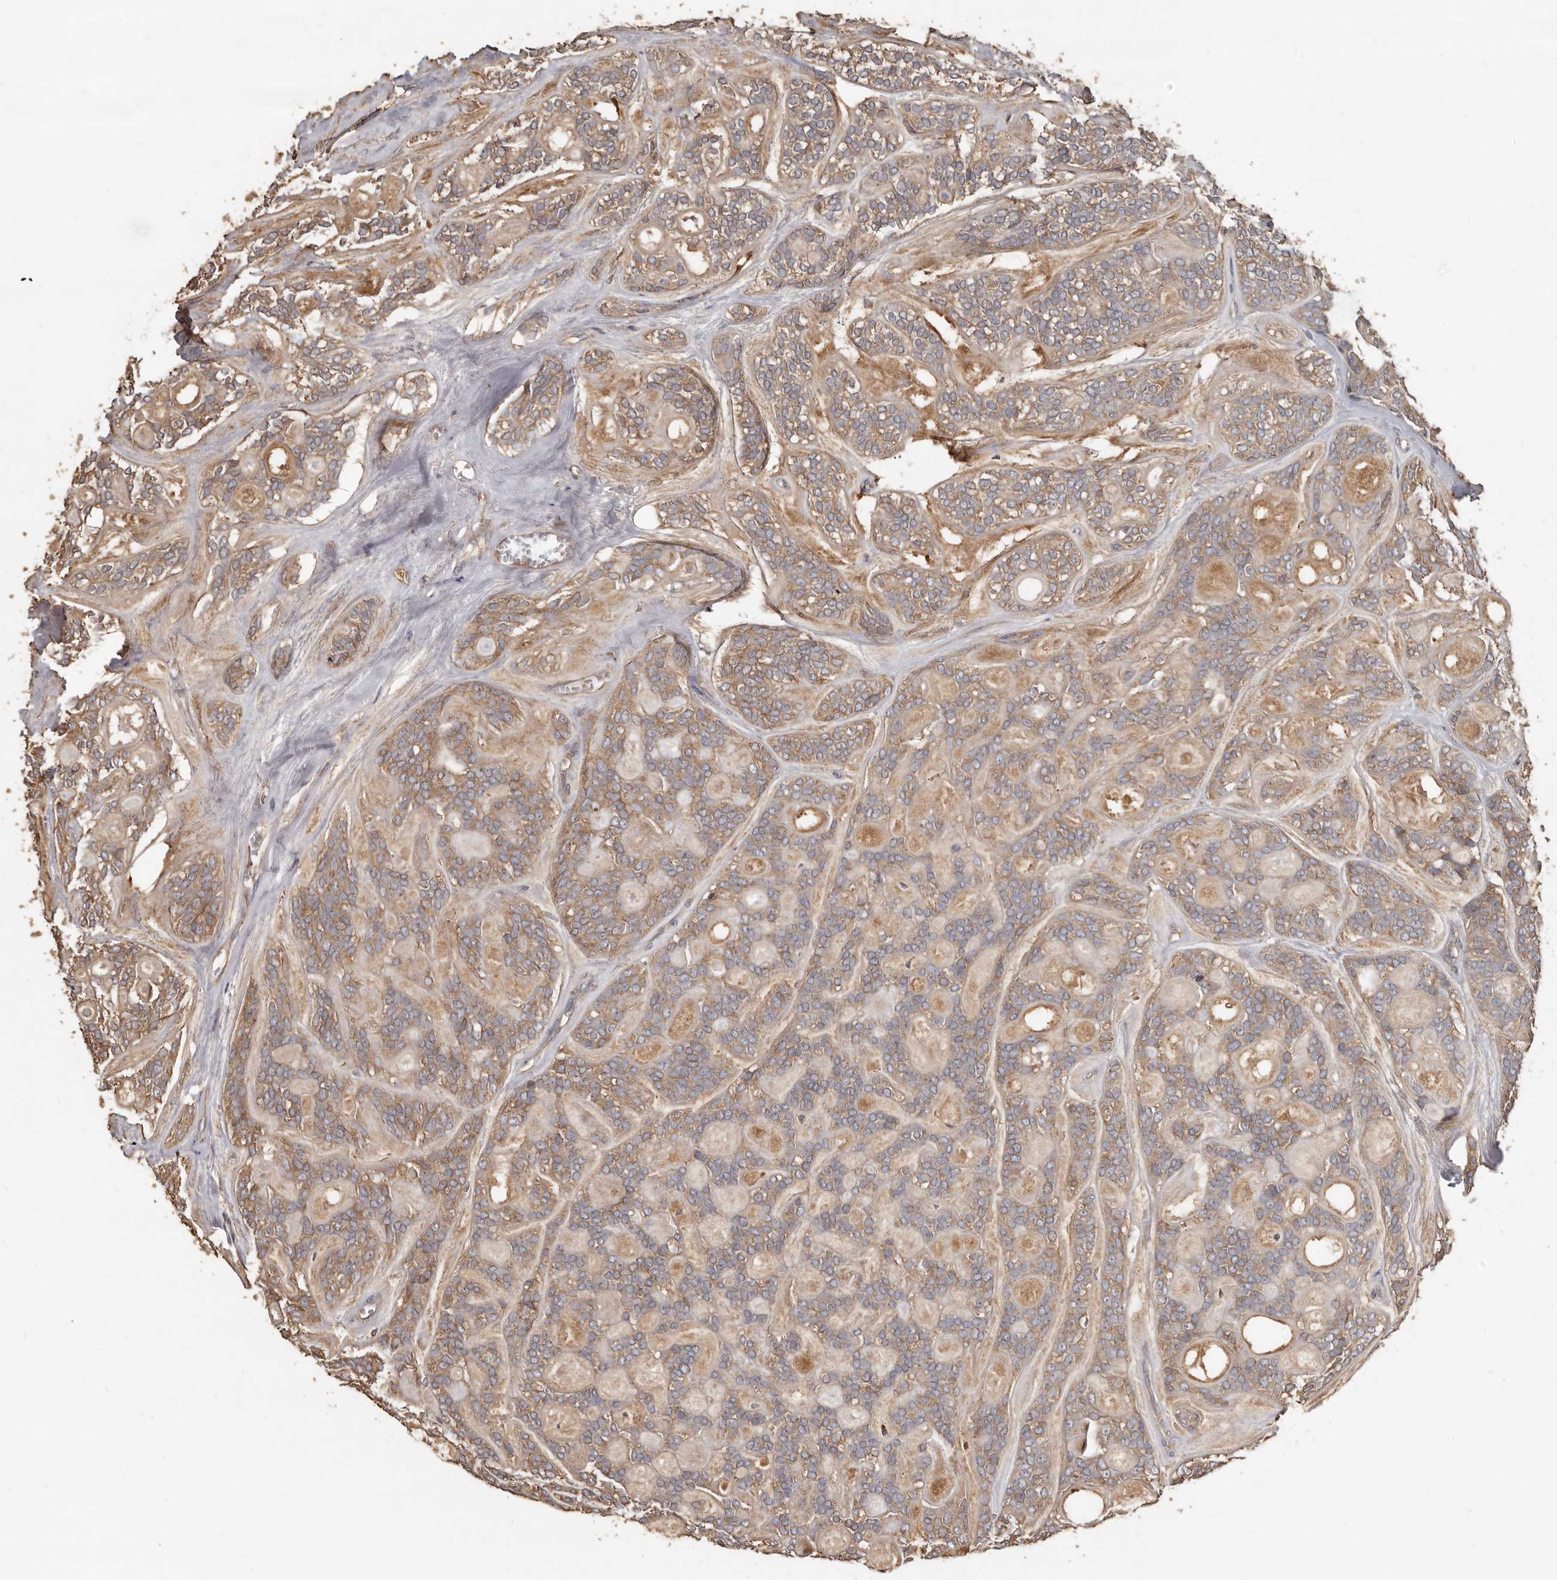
{"staining": {"intensity": "moderate", "quantity": ">75%", "location": "cytoplasmic/membranous"}, "tissue": "head and neck cancer", "cell_type": "Tumor cells", "image_type": "cancer", "snomed": [{"axis": "morphology", "description": "Adenocarcinoma, NOS"}, {"axis": "topography", "description": "Head-Neck"}], "caption": "Head and neck adenocarcinoma stained for a protein shows moderate cytoplasmic/membranous positivity in tumor cells.", "gene": "FLCN", "patient": {"sex": "male", "age": 66}}